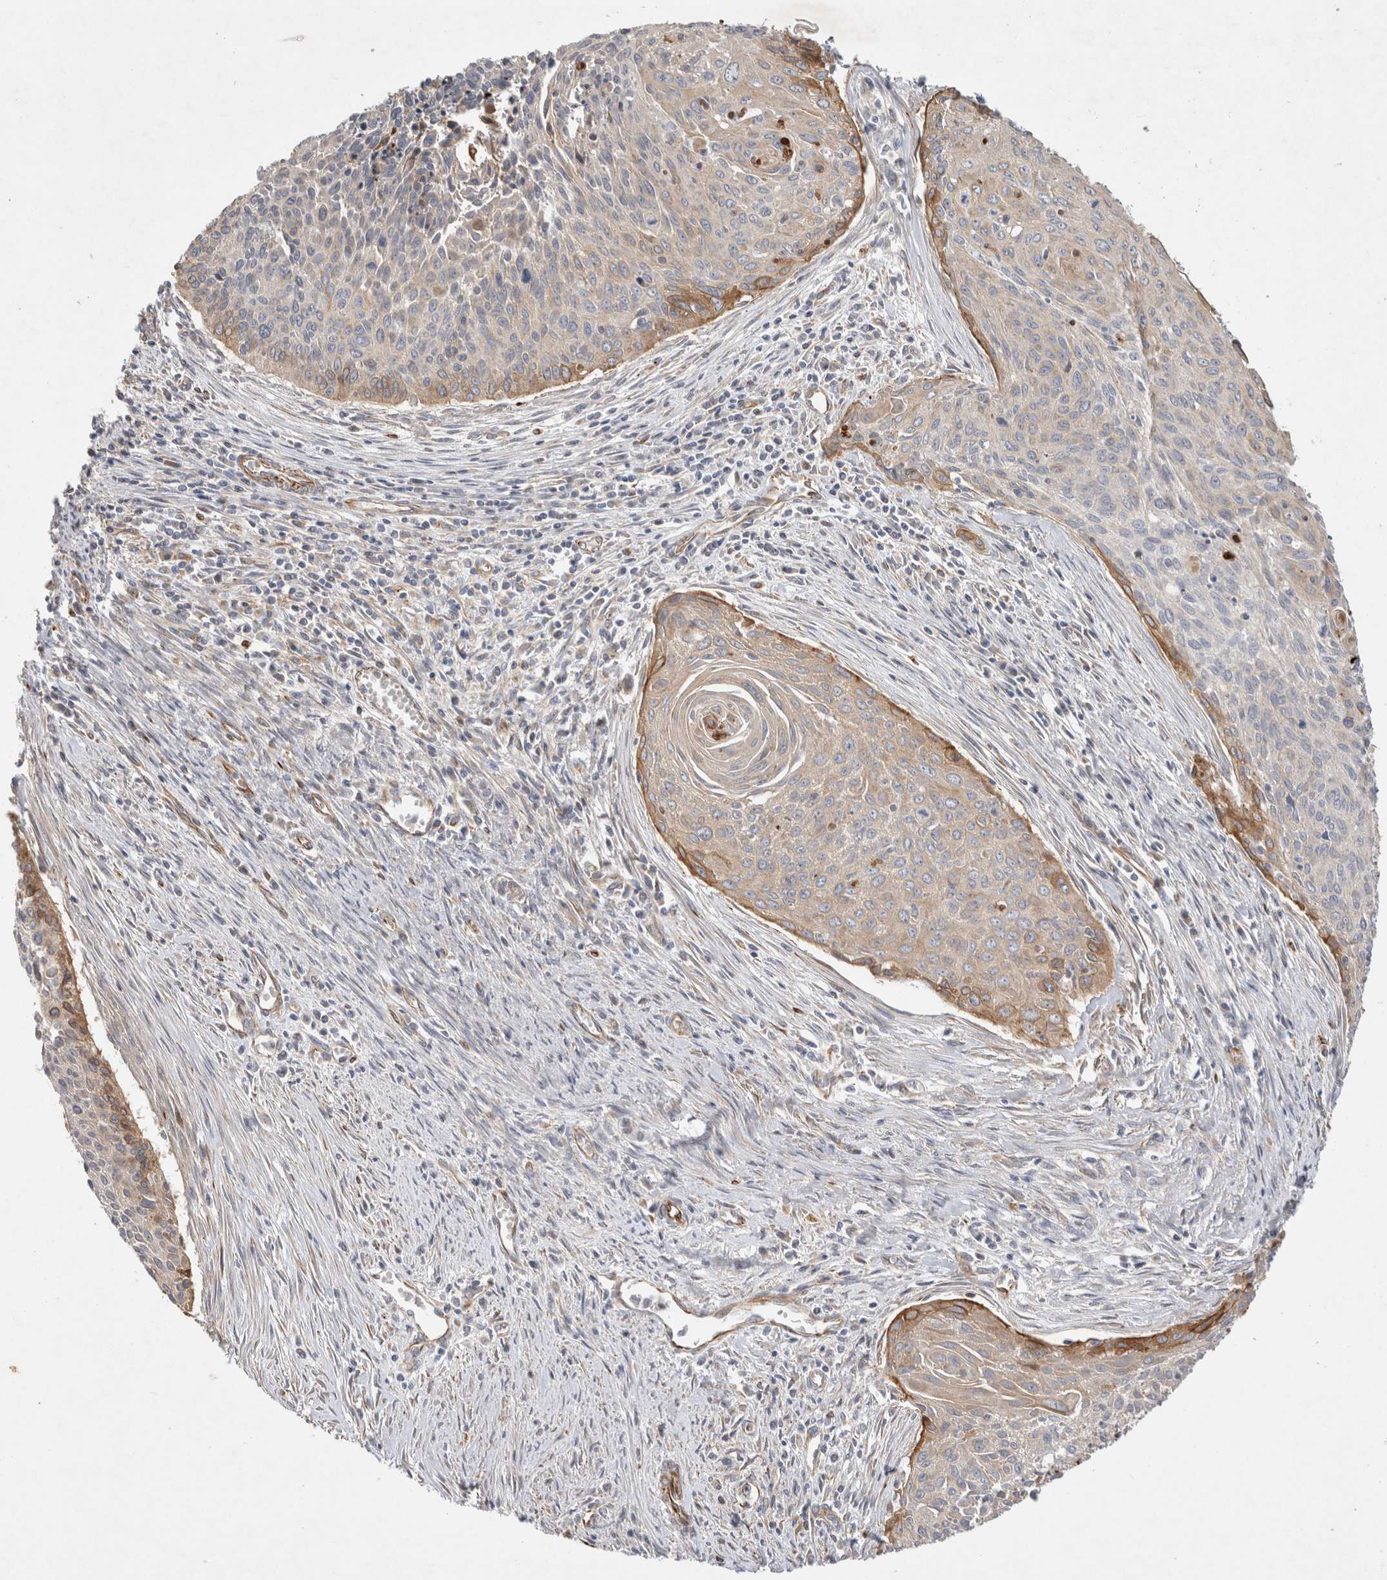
{"staining": {"intensity": "moderate", "quantity": "<25%", "location": "cytoplasmic/membranous"}, "tissue": "cervical cancer", "cell_type": "Tumor cells", "image_type": "cancer", "snomed": [{"axis": "morphology", "description": "Squamous cell carcinoma, NOS"}, {"axis": "topography", "description": "Cervix"}], "caption": "Human cervical squamous cell carcinoma stained with a brown dye reveals moderate cytoplasmic/membranous positive expression in approximately <25% of tumor cells.", "gene": "NMU", "patient": {"sex": "female", "age": 55}}